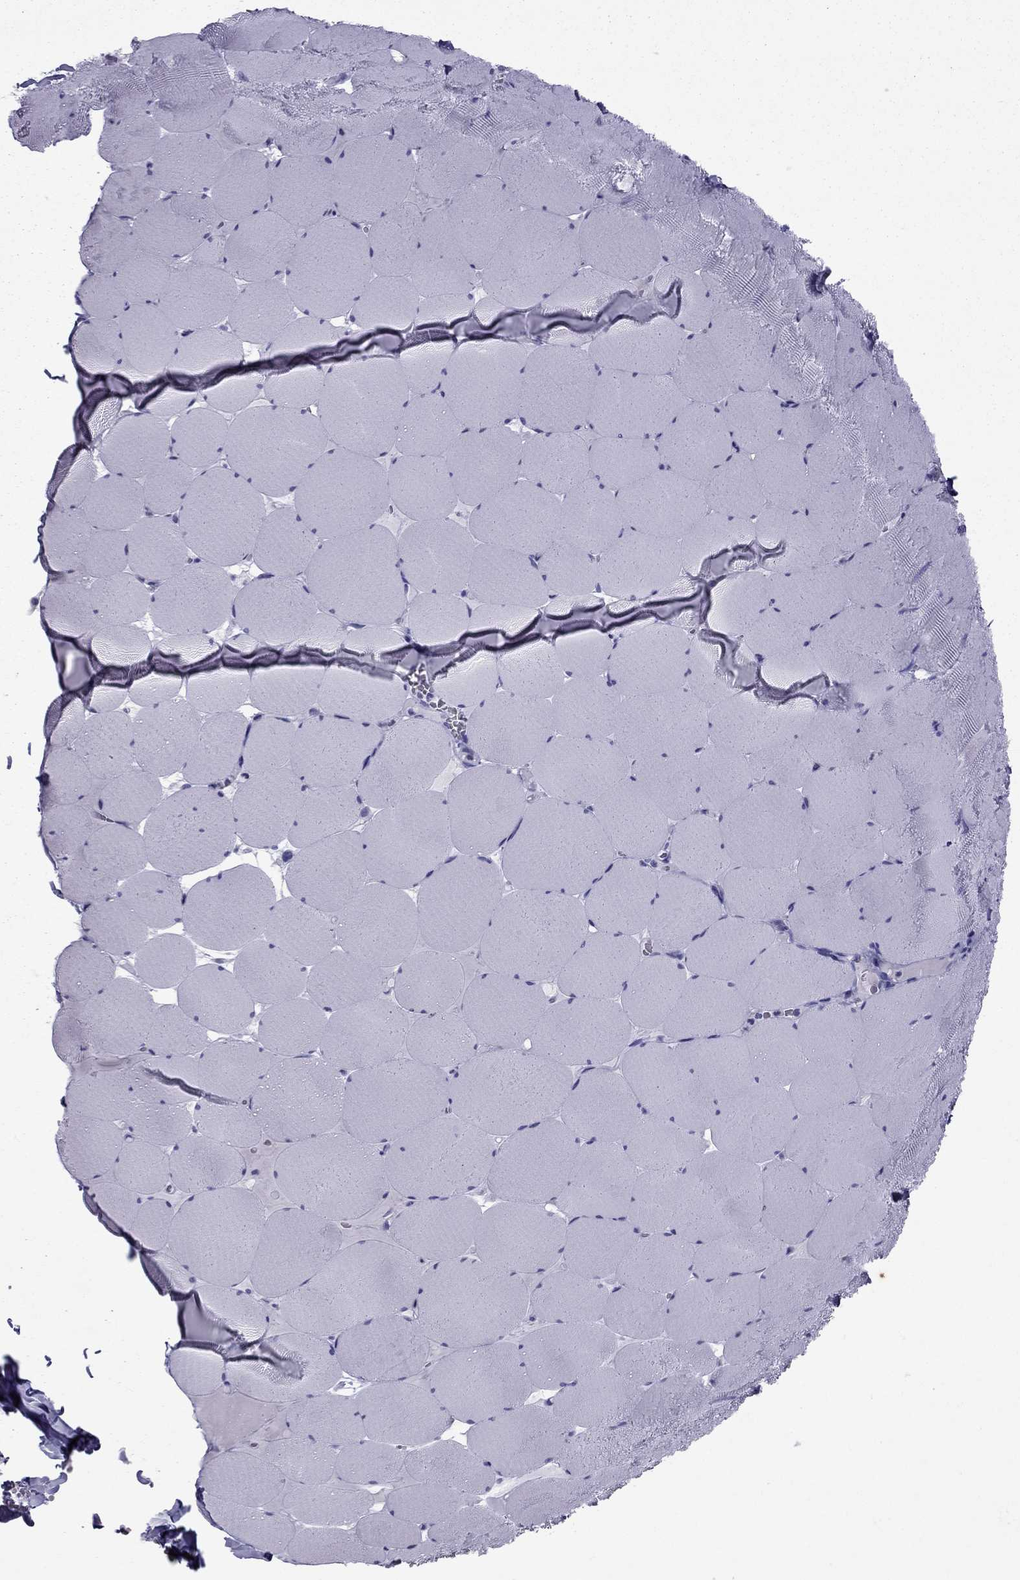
{"staining": {"intensity": "negative", "quantity": "none", "location": "none"}, "tissue": "skeletal muscle", "cell_type": "Myocytes", "image_type": "normal", "snomed": [{"axis": "morphology", "description": "Normal tissue, NOS"}, {"axis": "morphology", "description": "Malignant melanoma, Metastatic site"}, {"axis": "topography", "description": "Skeletal muscle"}], "caption": "Histopathology image shows no significant protein expression in myocytes of normal skeletal muscle. (IHC, brightfield microscopy, high magnification).", "gene": "TFF3", "patient": {"sex": "male", "age": 50}}